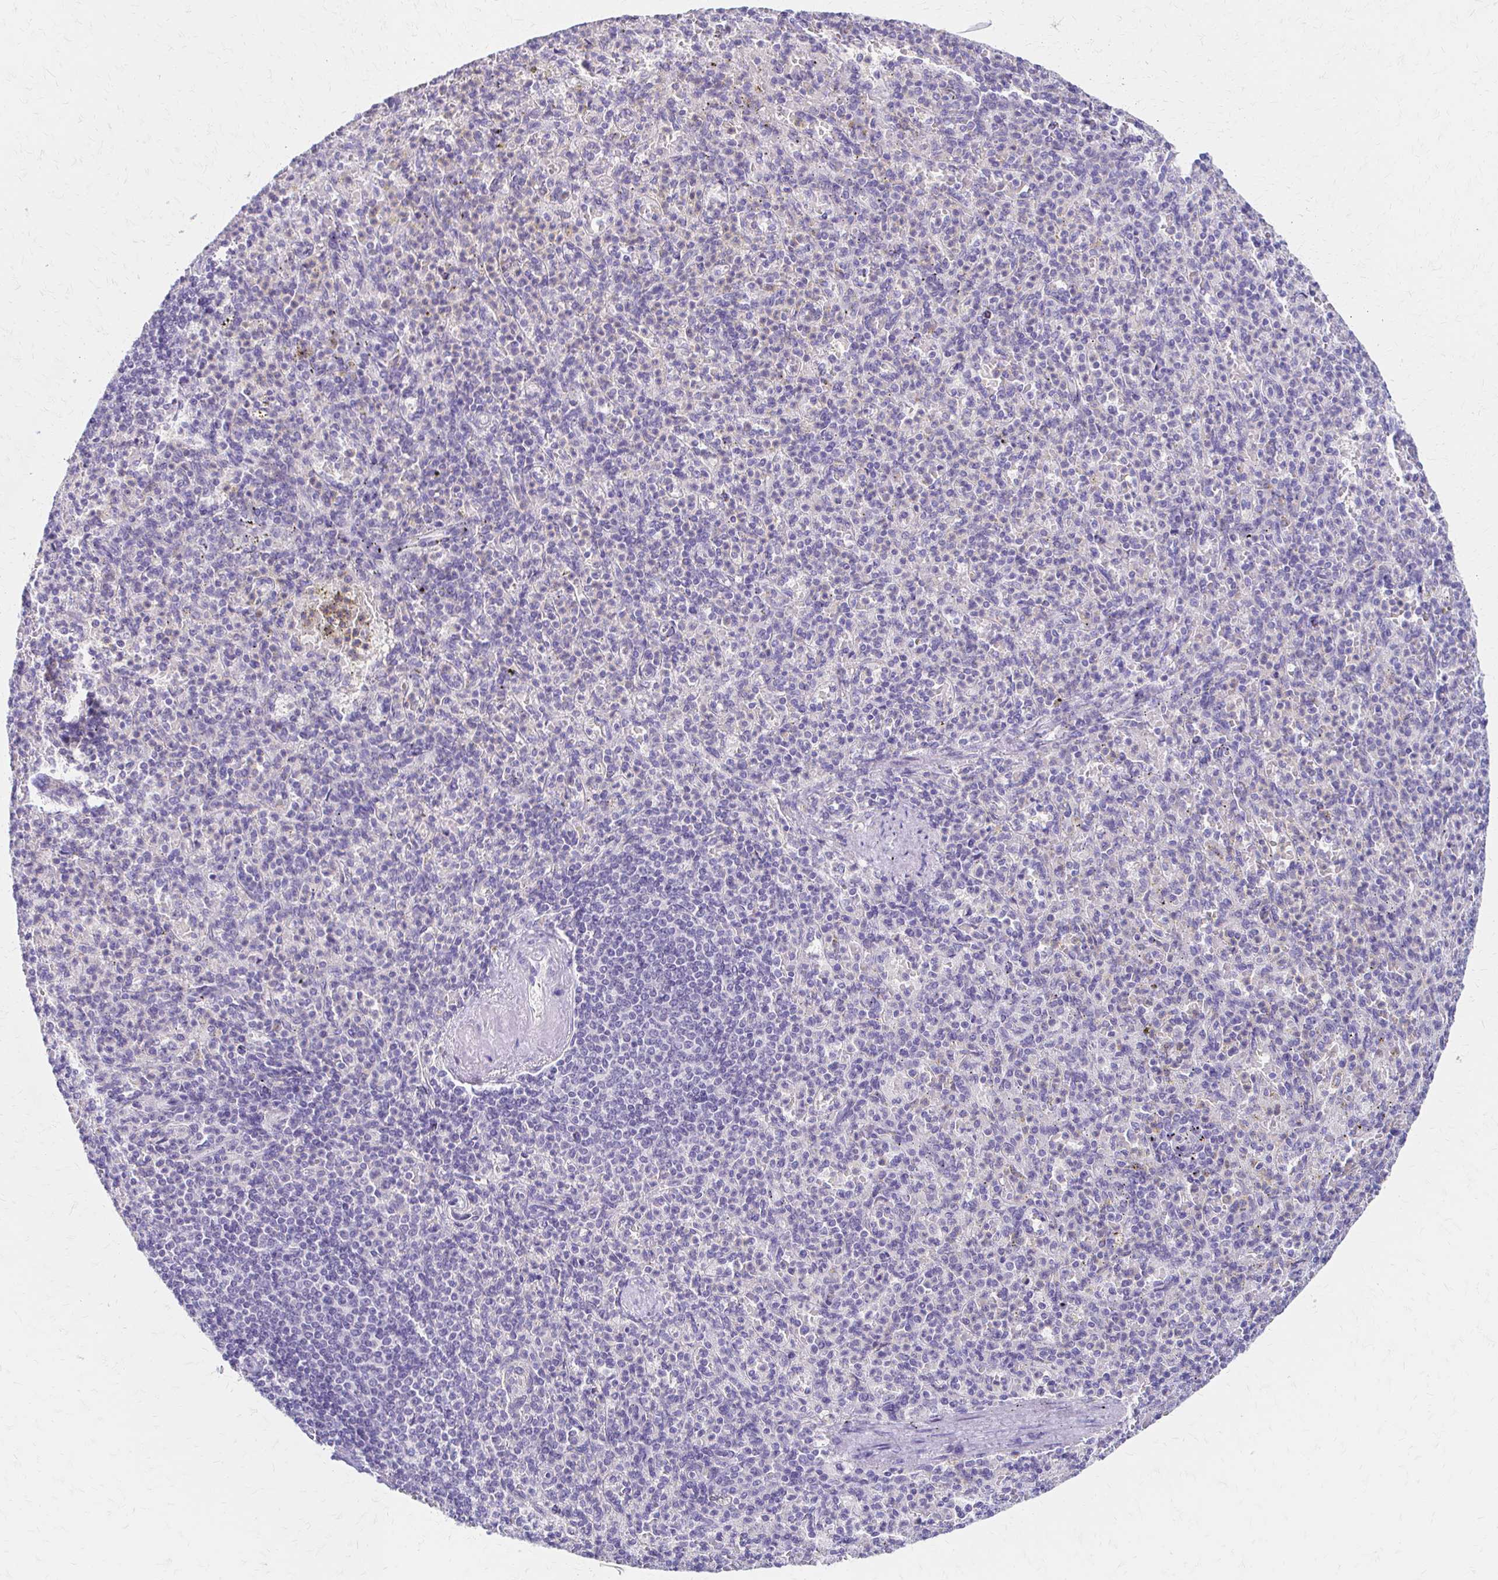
{"staining": {"intensity": "negative", "quantity": "none", "location": "none"}, "tissue": "spleen", "cell_type": "Cells in red pulp", "image_type": "normal", "snomed": [{"axis": "morphology", "description": "Normal tissue, NOS"}, {"axis": "topography", "description": "Spleen"}], "caption": "Protein analysis of normal spleen displays no significant expression in cells in red pulp. (Stains: DAB immunohistochemistry with hematoxylin counter stain, Microscopy: brightfield microscopy at high magnification).", "gene": "AZGP1", "patient": {"sex": "female", "age": 74}}